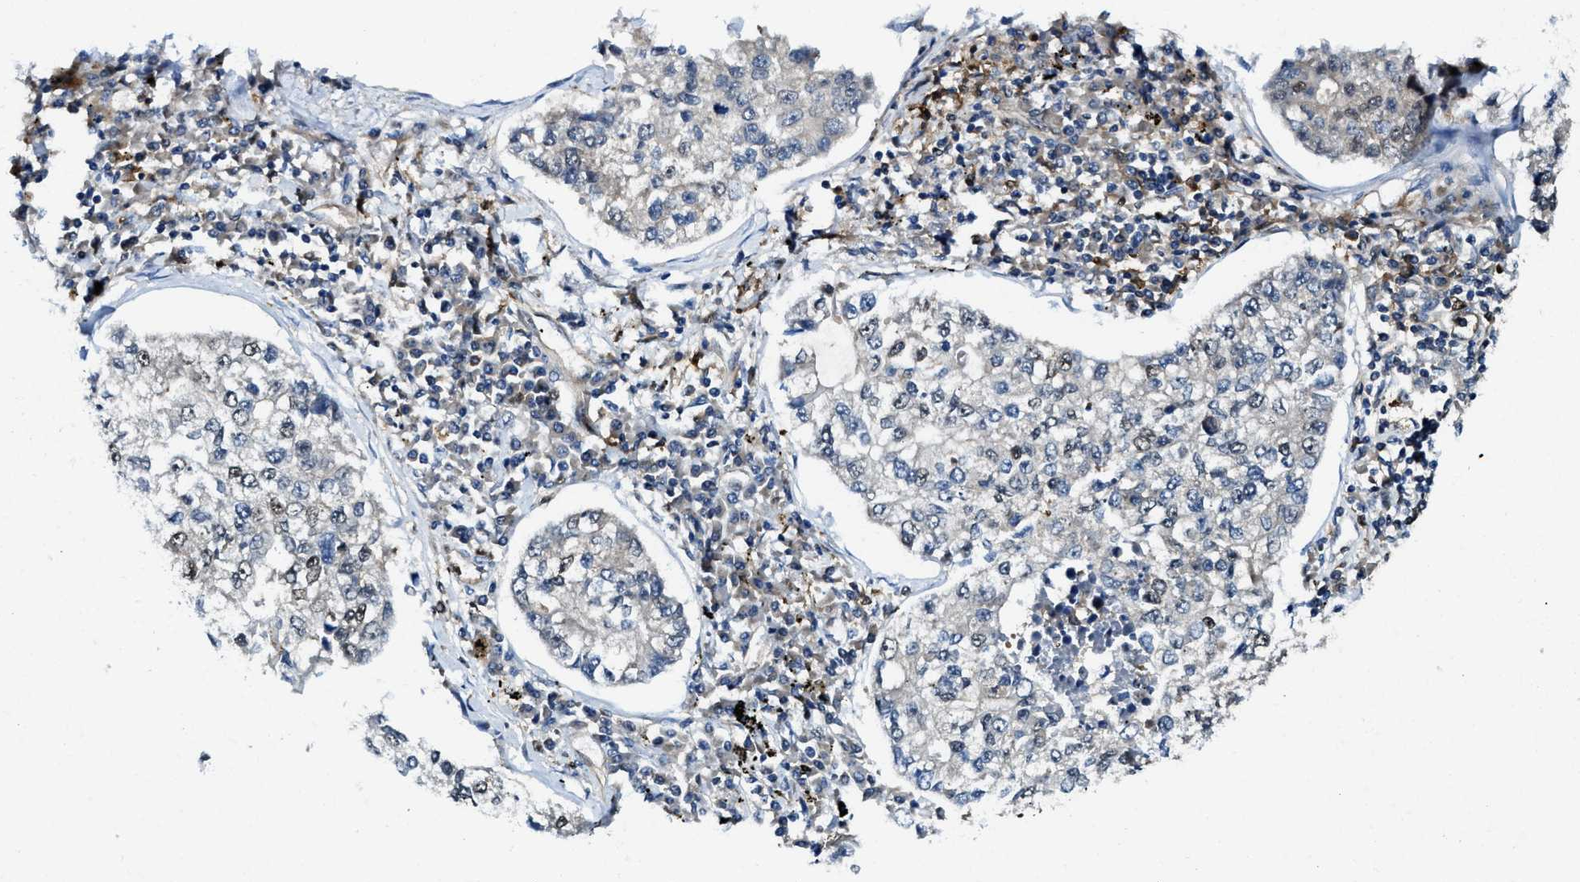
{"staining": {"intensity": "moderate", "quantity": "<25%", "location": "nuclear"}, "tissue": "lung cancer", "cell_type": "Tumor cells", "image_type": "cancer", "snomed": [{"axis": "morphology", "description": "Adenocarcinoma, NOS"}, {"axis": "topography", "description": "Lung"}], "caption": "Protein expression by immunohistochemistry (IHC) displays moderate nuclear positivity in about <25% of tumor cells in adenocarcinoma (lung).", "gene": "LTA4H", "patient": {"sex": "male", "age": 49}}